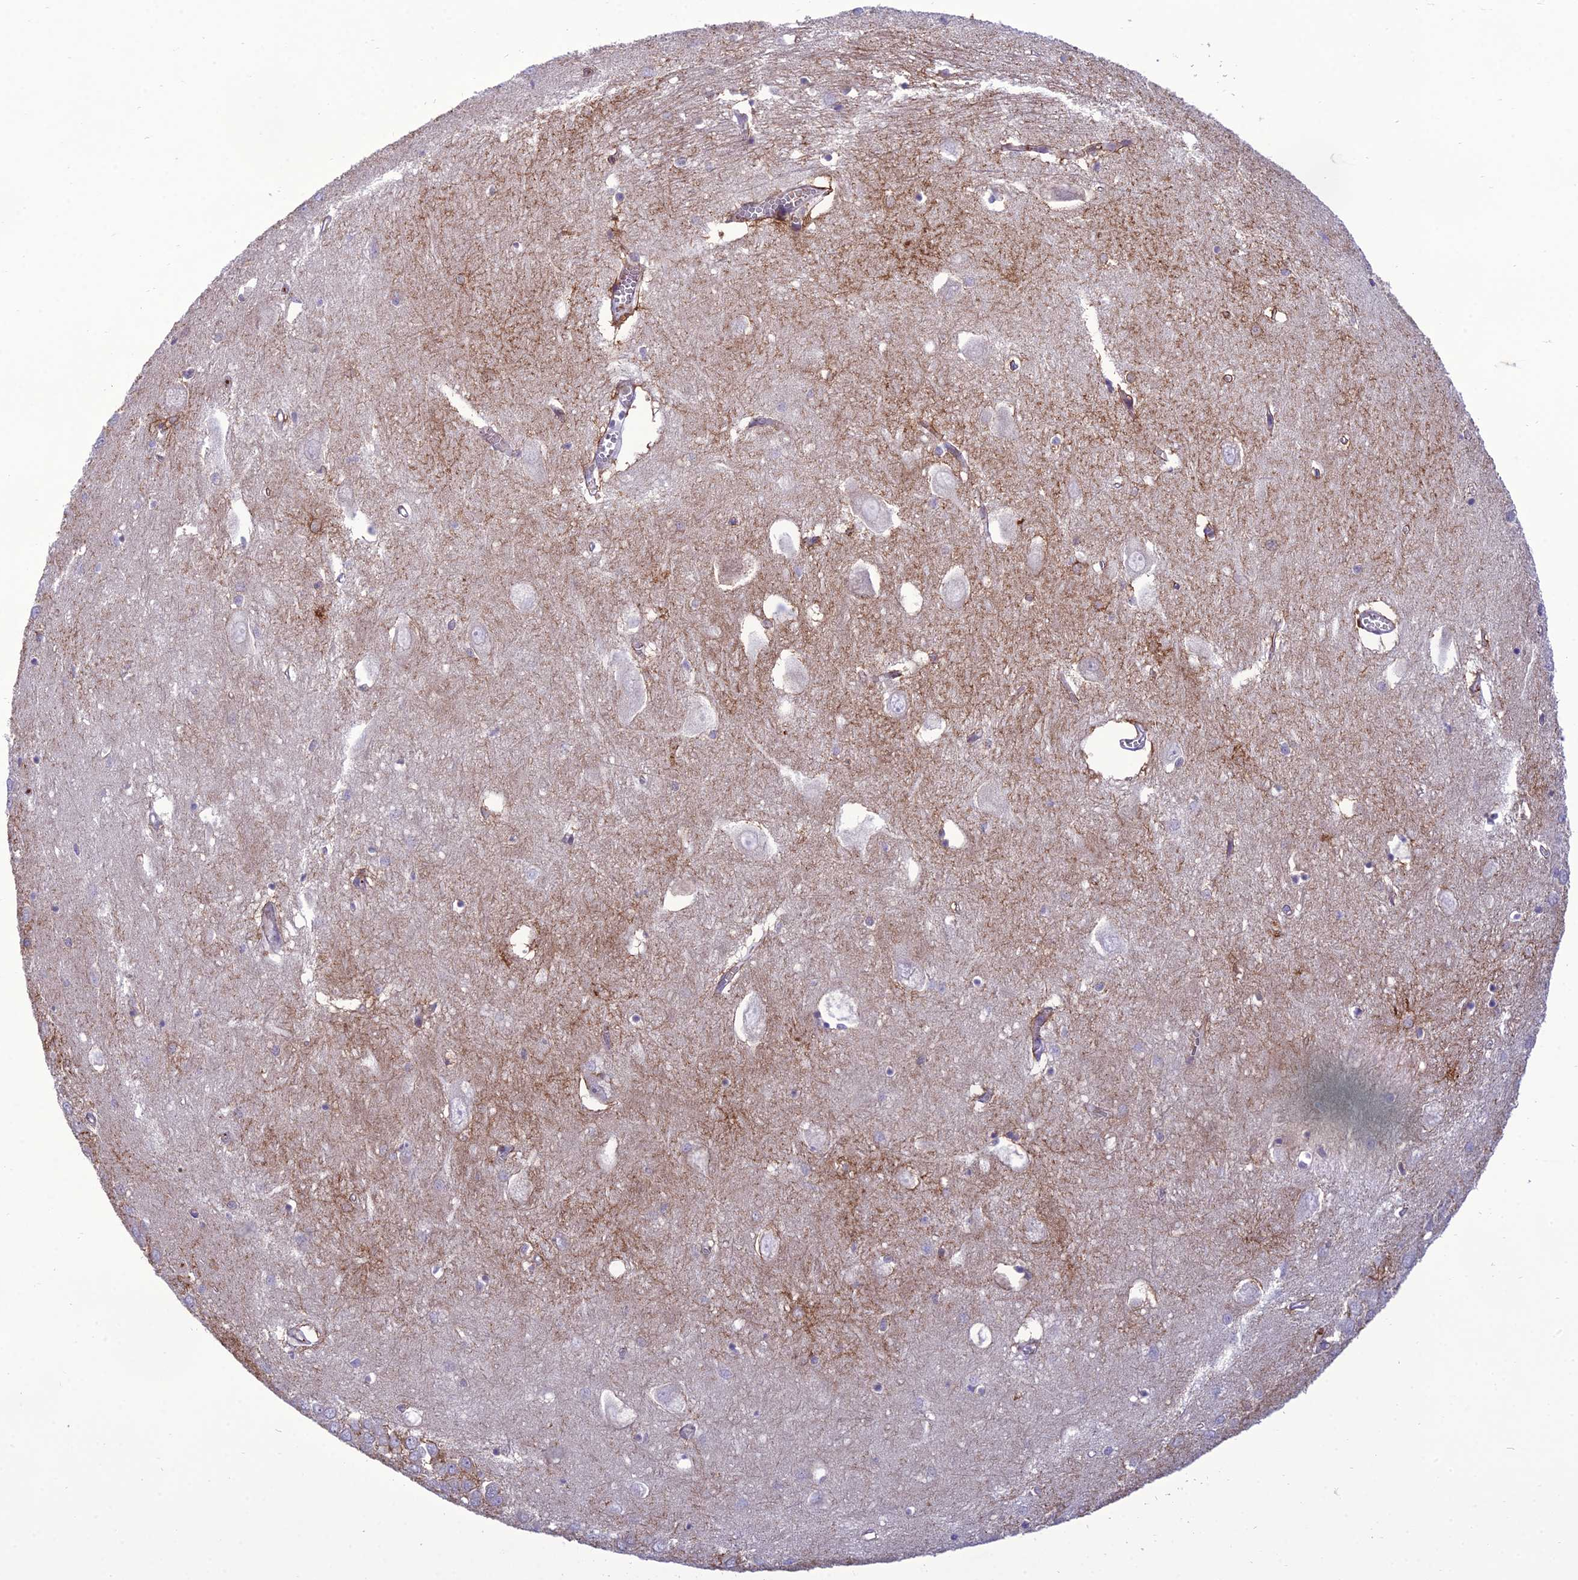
{"staining": {"intensity": "moderate", "quantity": "<25%", "location": "cytoplasmic/membranous"}, "tissue": "hippocampus", "cell_type": "Glial cells", "image_type": "normal", "snomed": [{"axis": "morphology", "description": "Normal tissue, NOS"}, {"axis": "topography", "description": "Hippocampus"}], "caption": "A brown stain labels moderate cytoplasmic/membranous positivity of a protein in glial cells of unremarkable hippocampus.", "gene": "ANKS4B", "patient": {"sex": "female", "age": 64}}